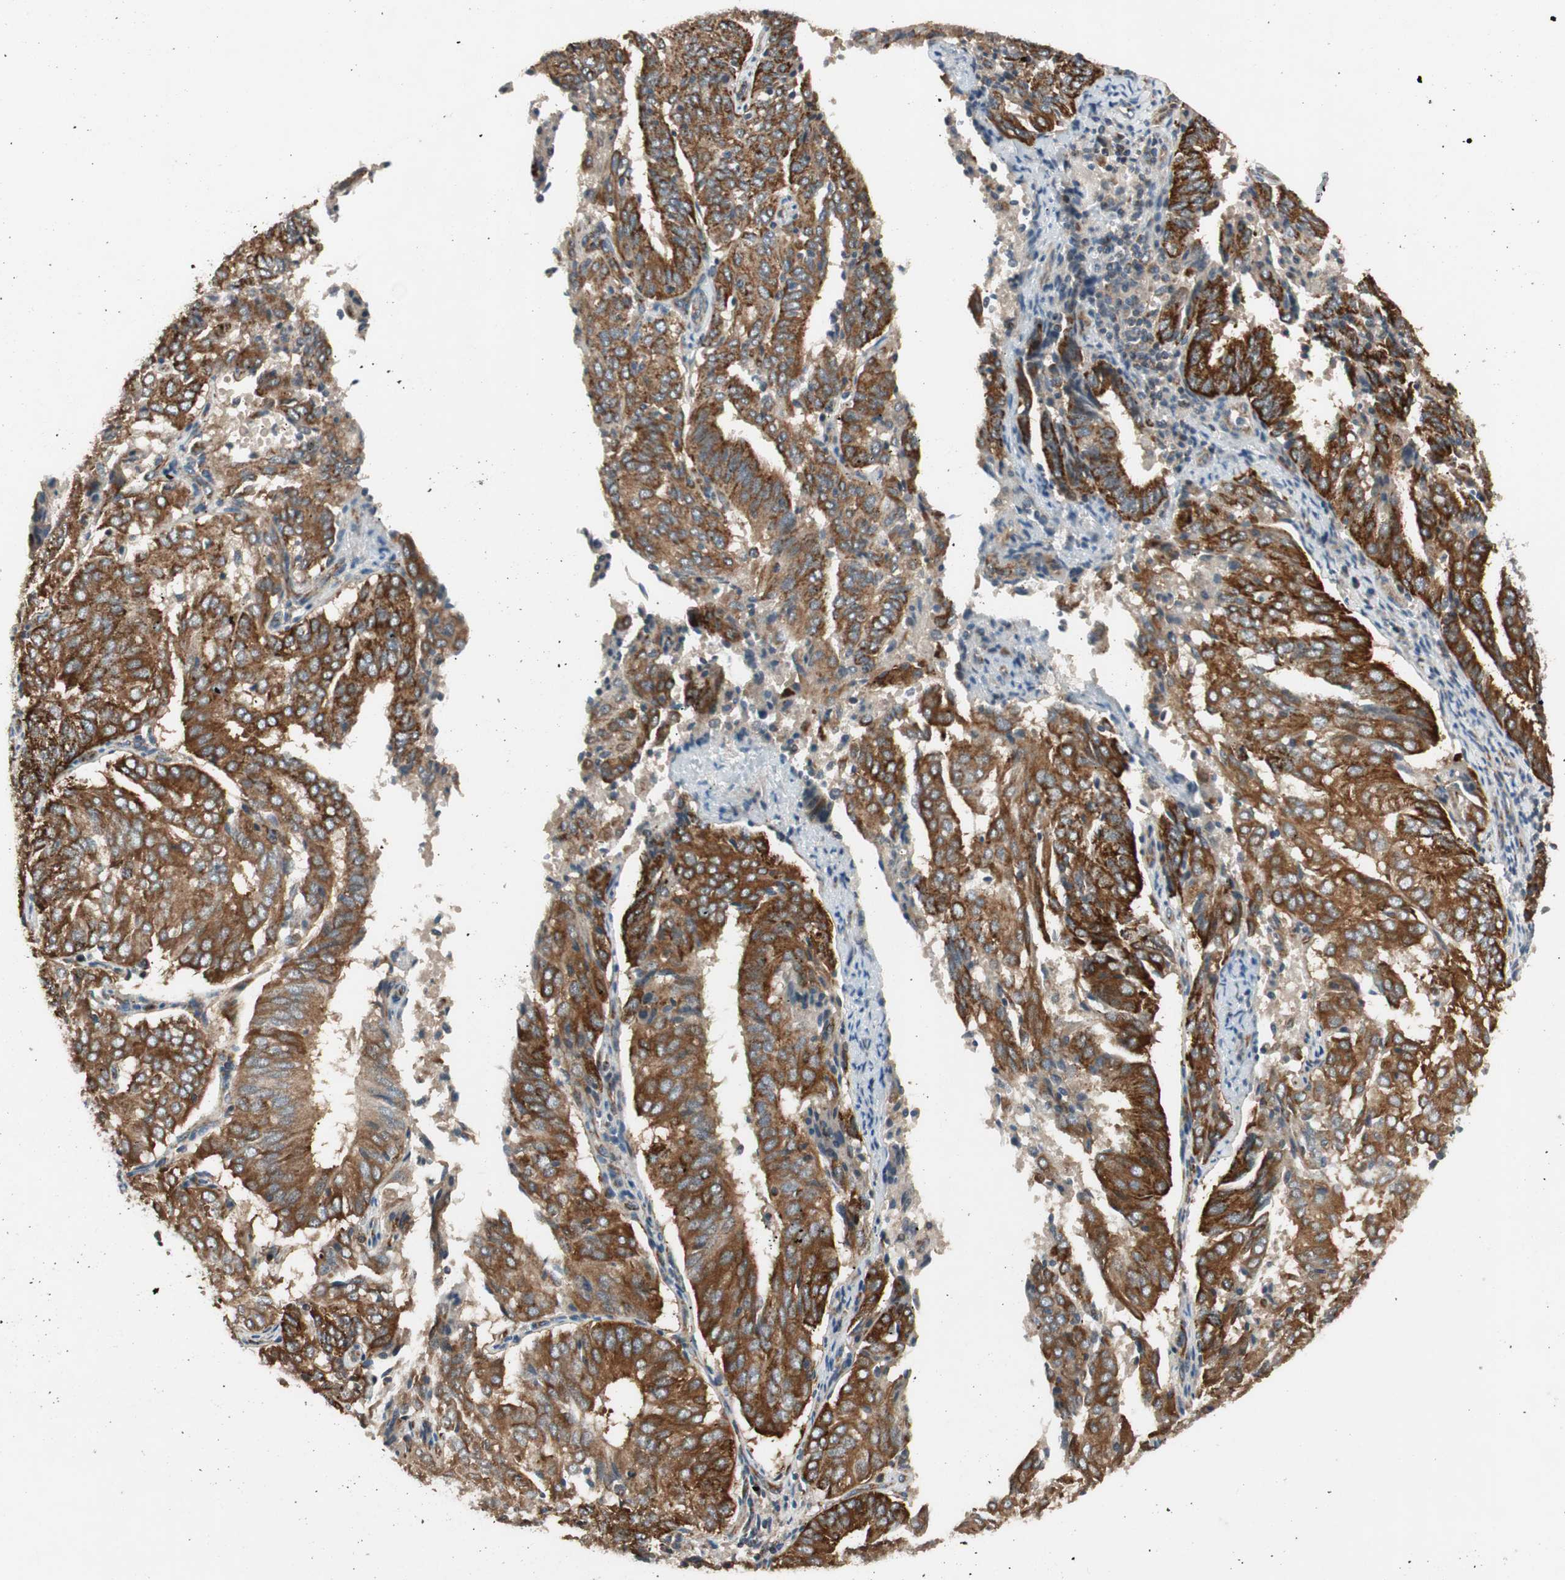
{"staining": {"intensity": "strong", "quantity": ">75%", "location": "cytoplasmic/membranous"}, "tissue": "endometrial cancer", "cell_type": "Tumor cells", "image_type": "cancer", "snomed": [{"axis": "morphology", "description": "Adenocarcinoma, NOS"}, {"axis": "topography", "description": "Uterus"}], "caption": "Endometrial adenocarcinoma tissue reveals strong cytoplasmic/membranous expression in approximately >75% of tumor cells", "gene": "AKAP1", "patient": {"sex": "female", "age": 60}}